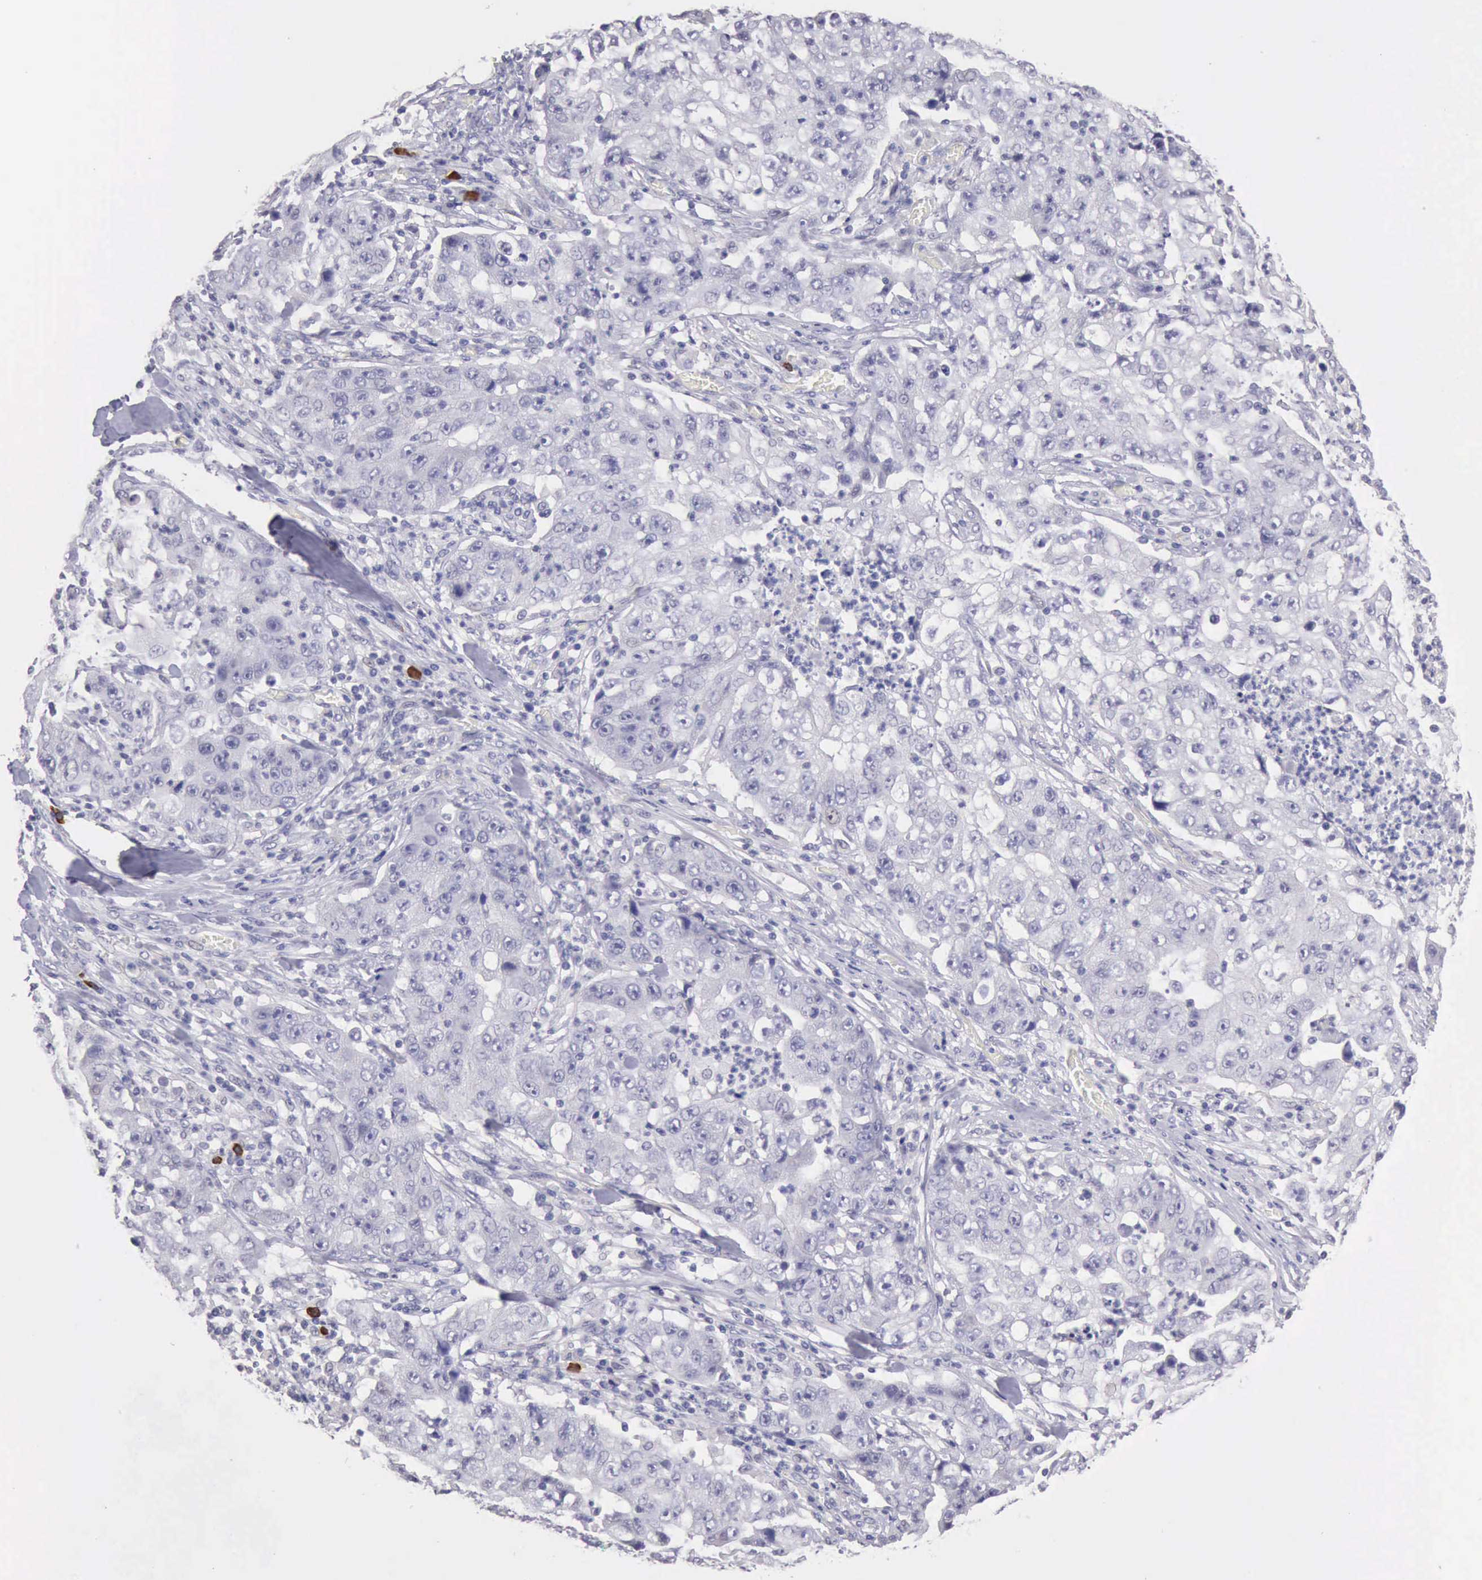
{"staining": {"intensity": "negative", "quantity": "none", "location": "none"}, "tissue": "lung cancer", "cell_type": "Tumor cells", "image_type": "cancer", "snomed": [{"axis": "morphology", "description": "Squamous cell carcinoma, NOS"}, {"axis": "topography", "description": "Lung"}], "caption": "Photomicrograph shows no significant protein positivity in tumor cells of squamous cell carcinoma (lung).", "gene": "KCND1", "patient": {"sex": "male", "age": 64}}